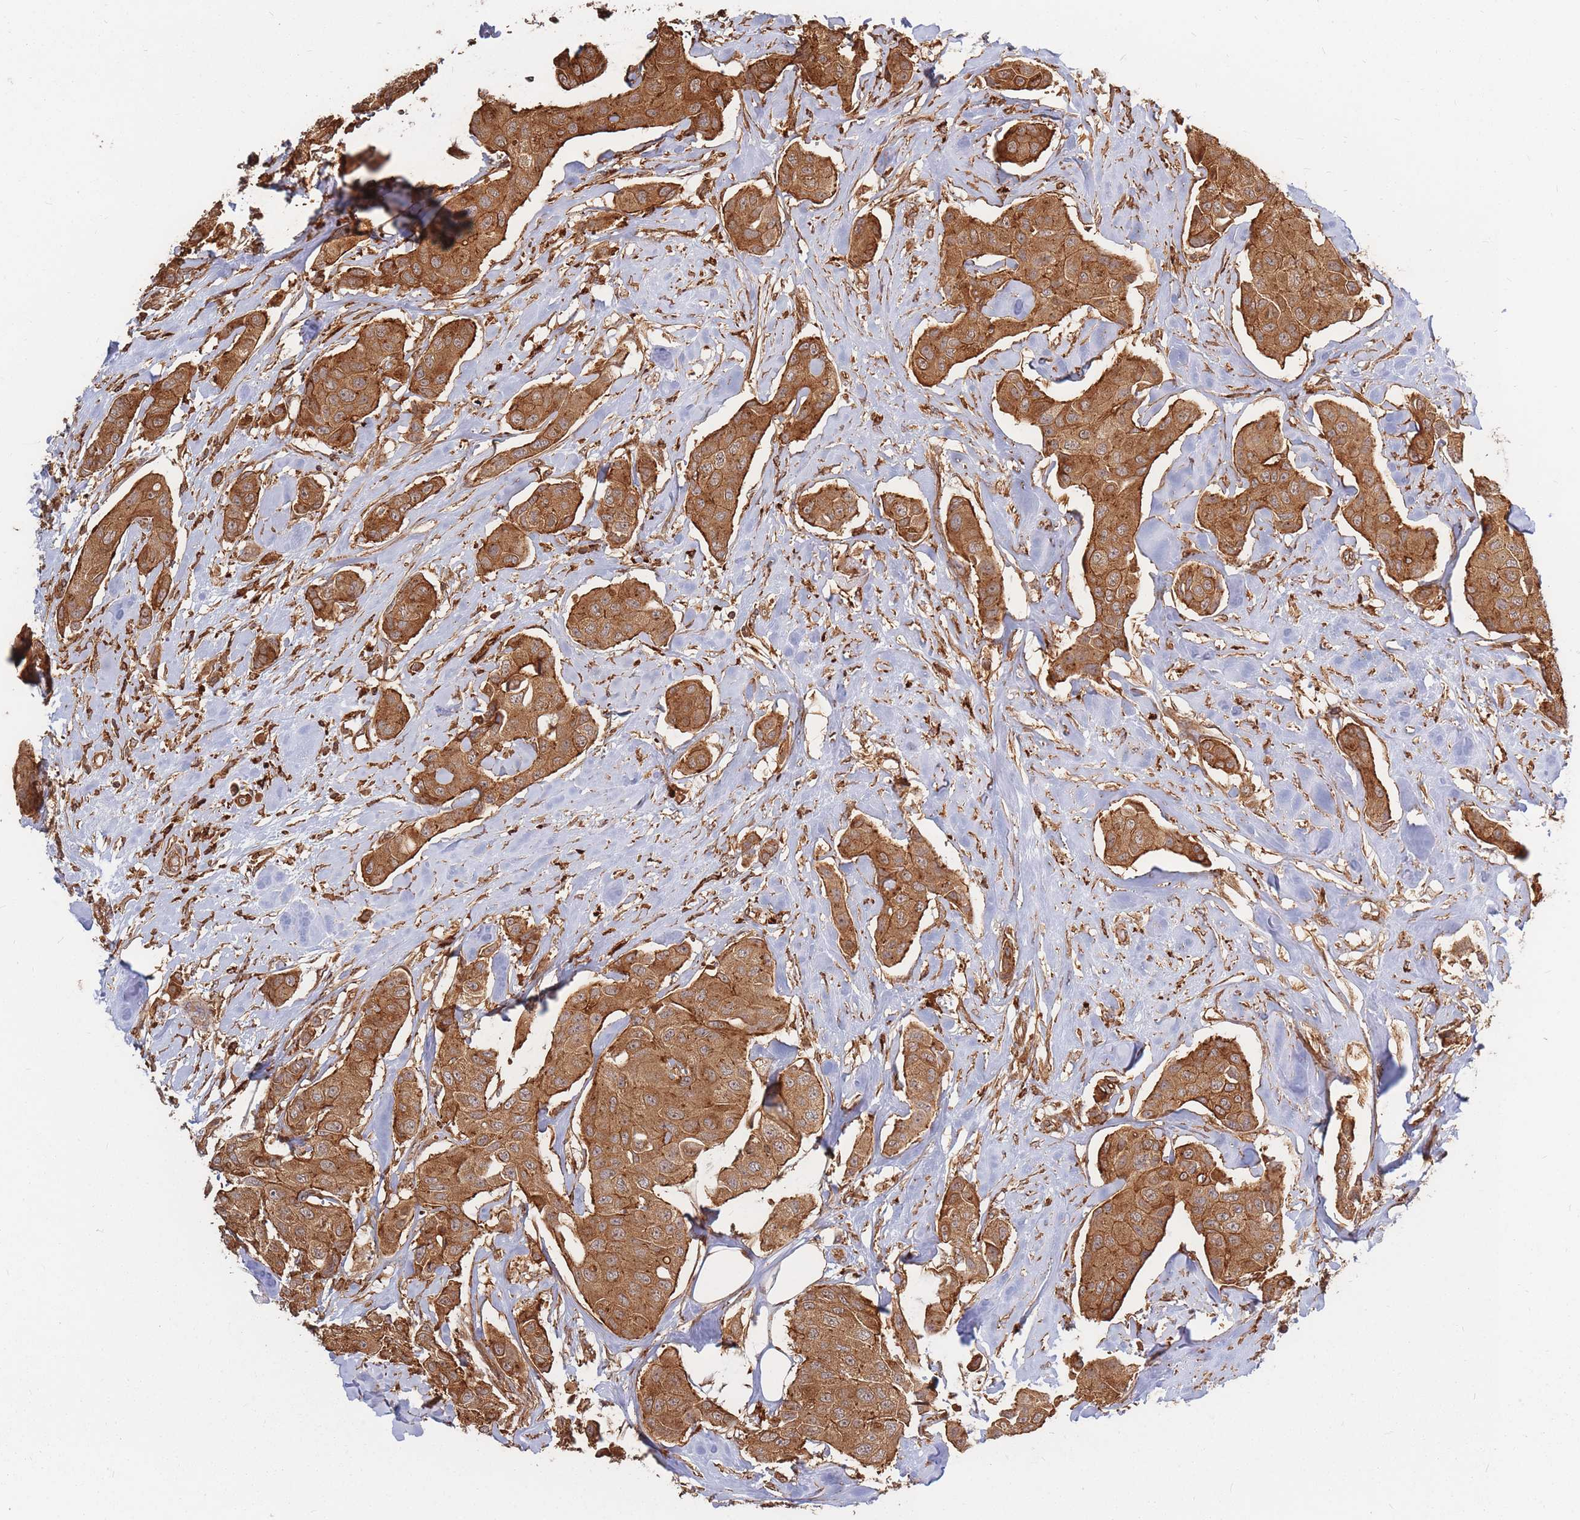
{"staining": {"intensity": "moderate", "quantity": ">75%", "location": "cytoplasmic/membranous"}, "tissue": "breast cancer", "cell_type": "Tumor cells", "image_type": "cancer", "snomed": [{"axis": "morphology", "description": "Duct carcinoma"}, {"axis": "topography", "description": "Breast"}, {"axis": "topography", "description": "Lymph node"}], "caption": "Invasive ductal carcinoma (breast) stained with a brown dye displays moderate cytoplasmic/membranous positive expression in about >75% of tumor cells.", "gene": "RASSF2", "patient": {"sex": "female", "age": 80}}